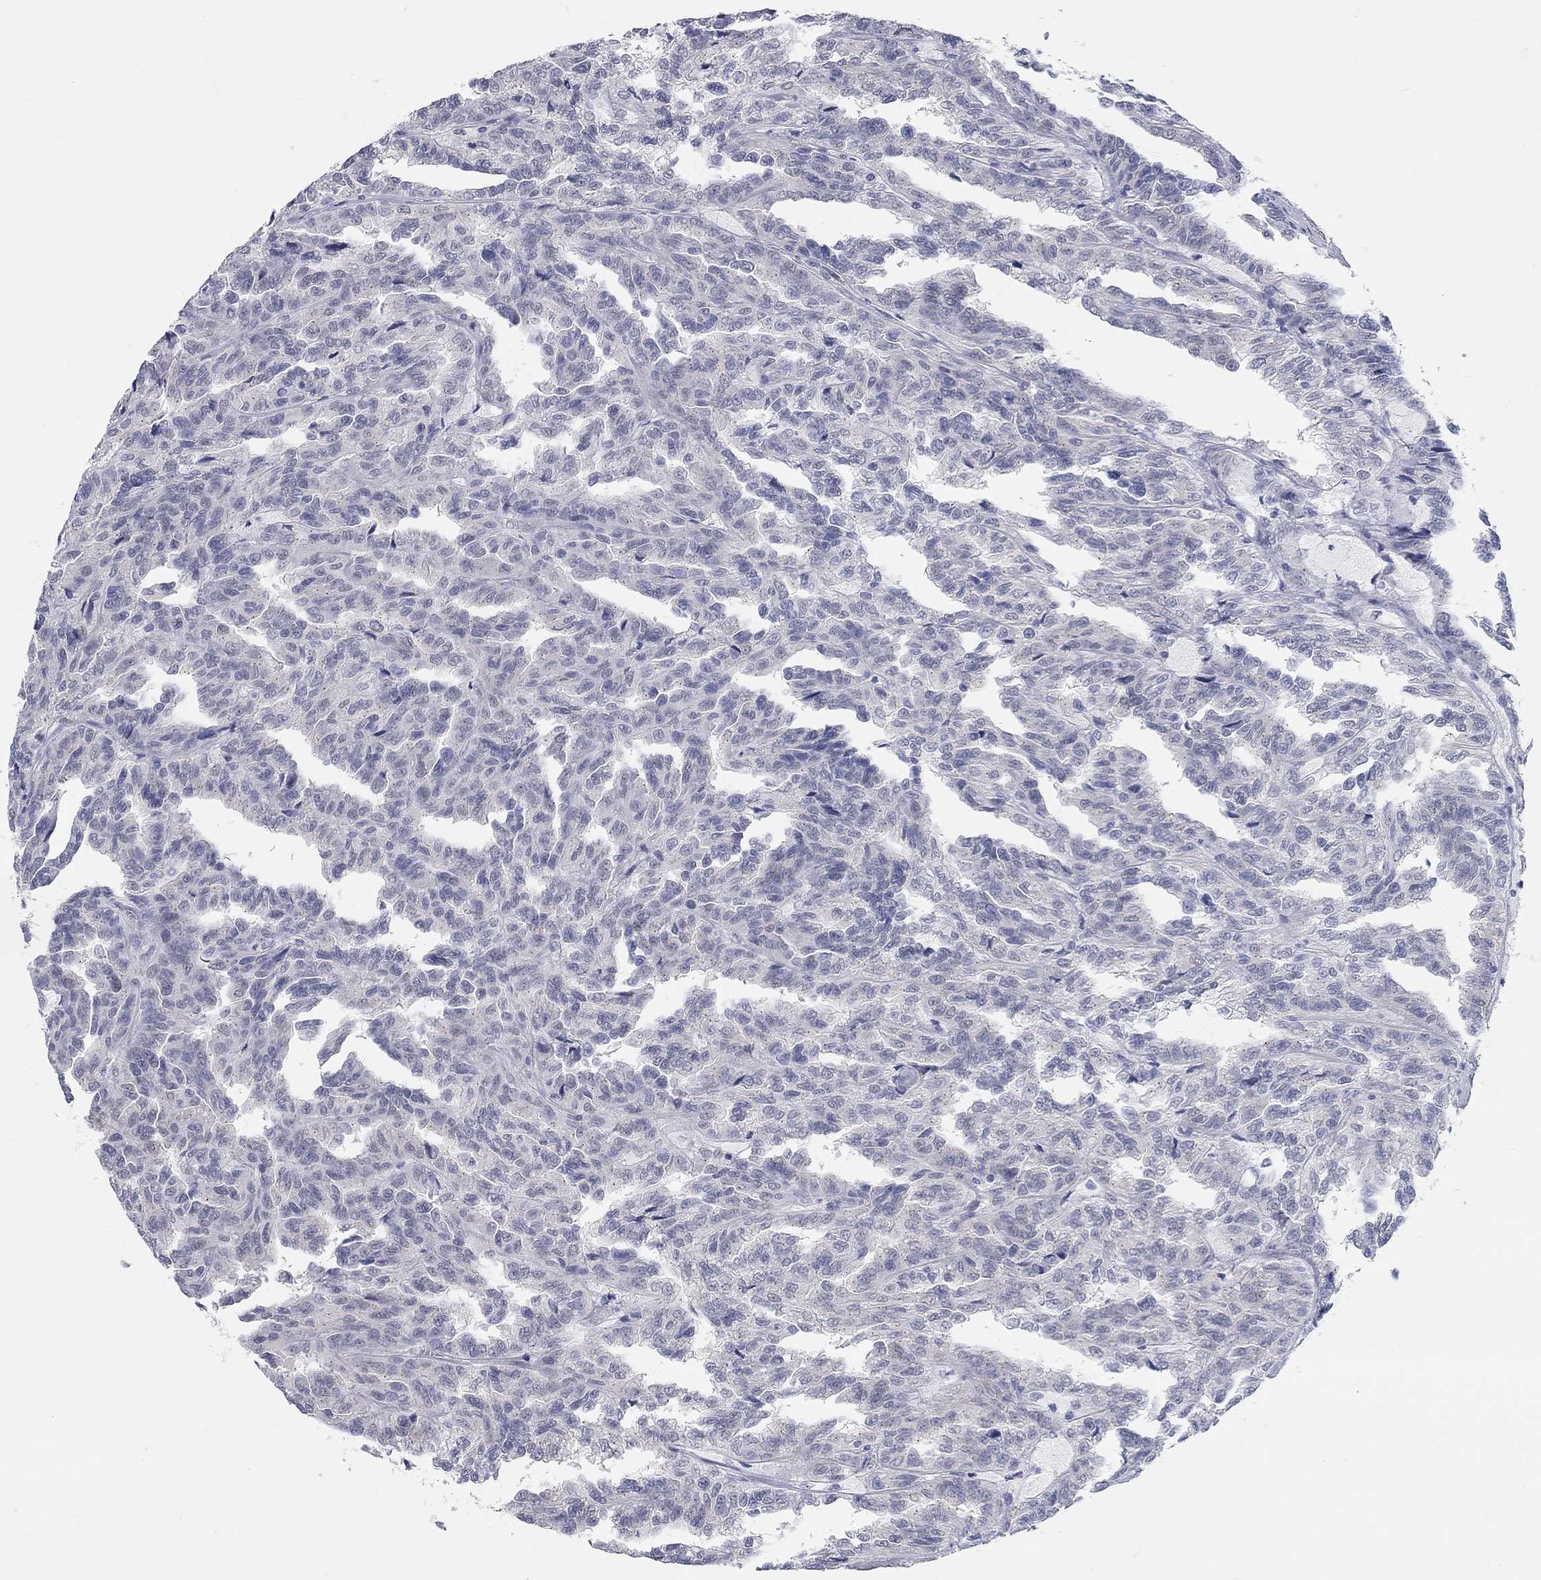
{"staining": {"intensity": "negative", "quantity": "none", "location": "none"}, "tissue": "renal cancer", "cell_type": "Tumor cells", "image_type": "cancer", "snomed": [{"axis": "morphology", "description": "Adenocarcinoma, NOS"}, {"axis": "topography", "description": "Kidney"}], "caption": "An immunohistochemistry (IHC) image of renal adenocarcinoma is shown. There is no staining in tumor cells of renal adenocarcinoma.", "gene": "WASF3", "patient": {"sex": "male", "age": 79}}